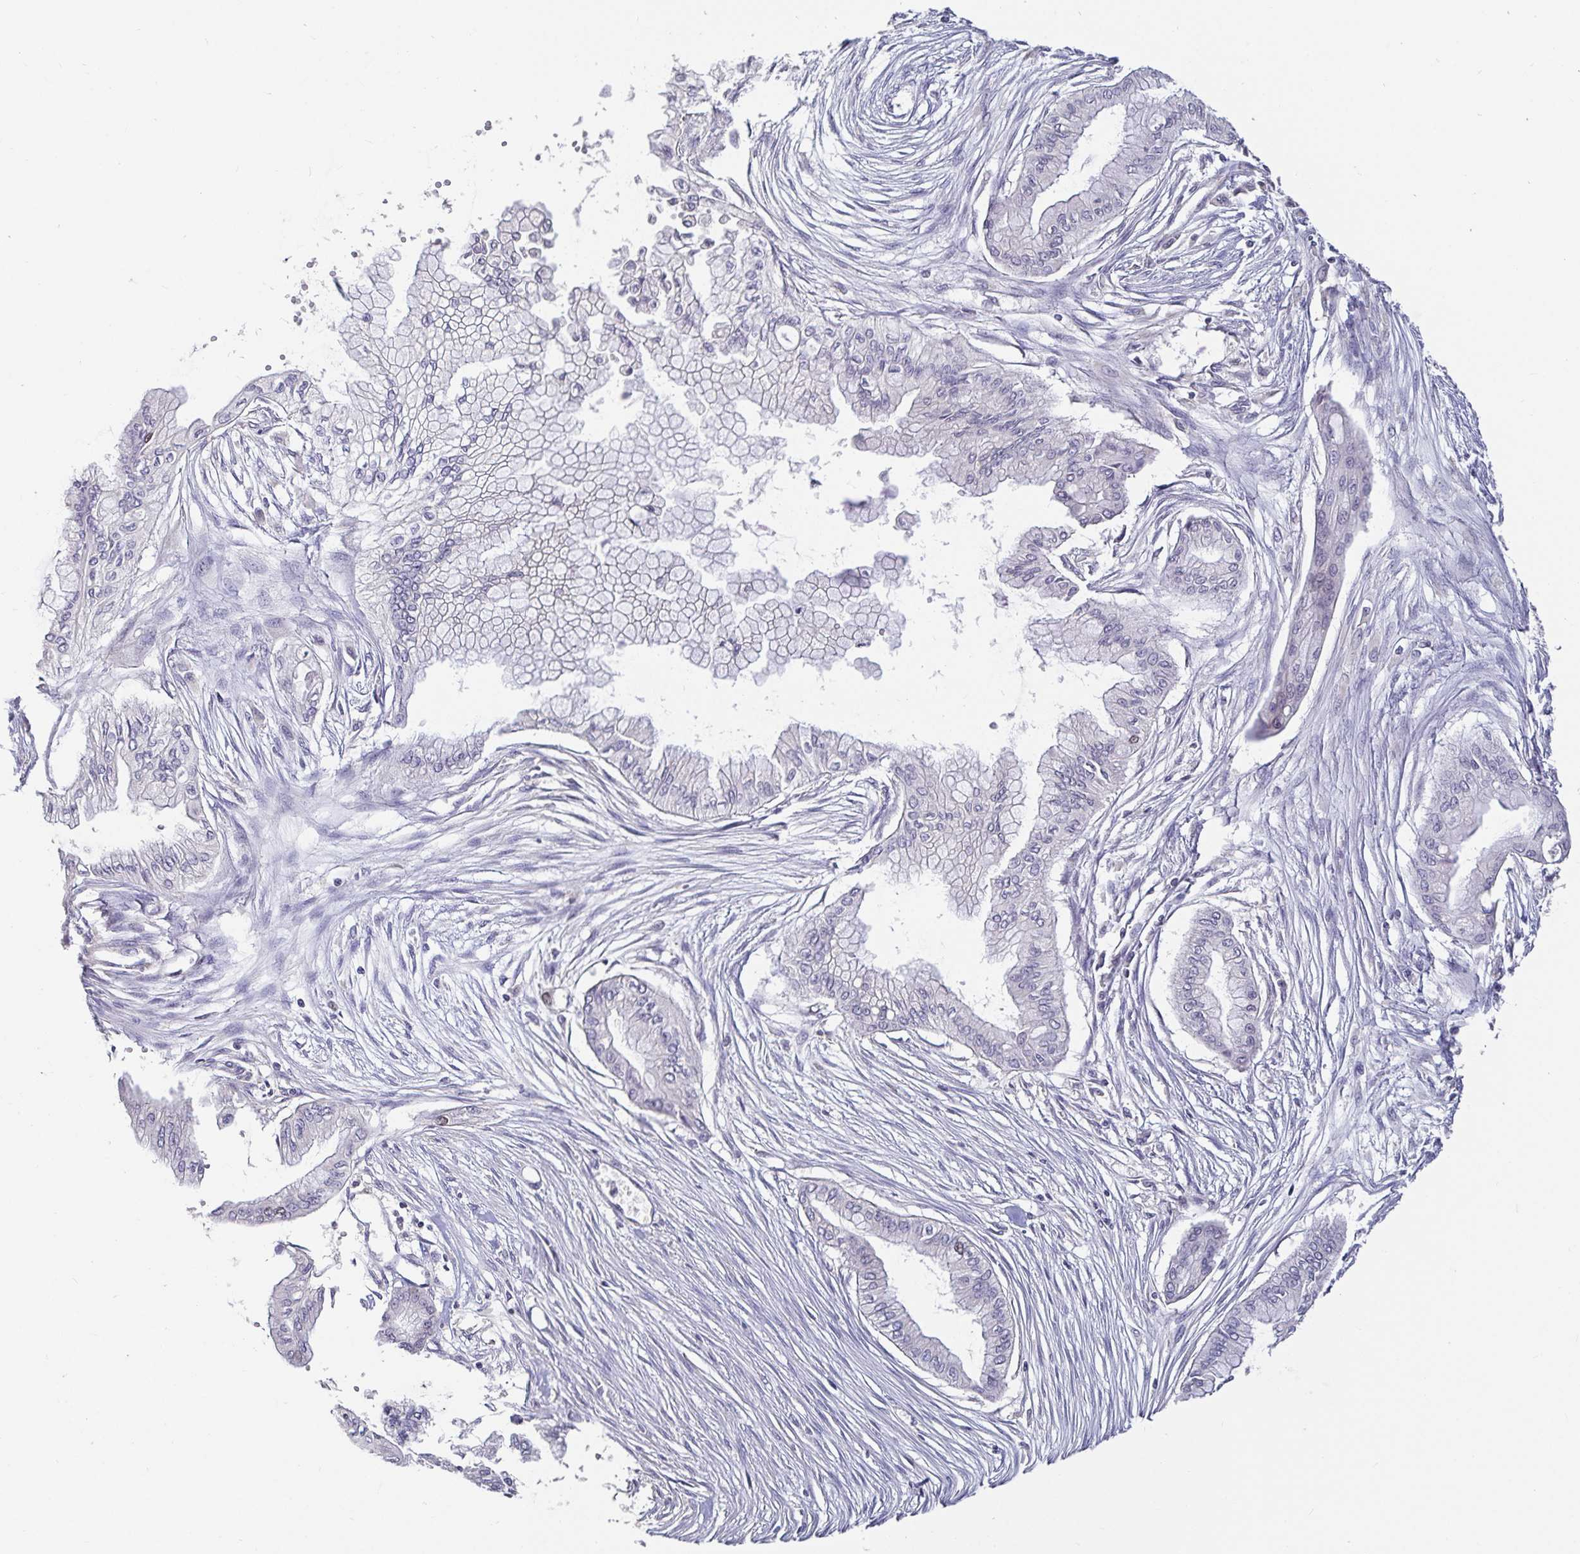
{"staining": {"intensity": "negative", "quantity": "none", "location": "none"}, "tissue": "pancreatic cancer", "cell_type": "Tumor cells", "image_type": "cancer", "snomed": [{"axis": "morphology", "description": "Adenocarcinoma, NOS"}, {"axis": "topography", "description": "Pancreas"}], "caption": "Tumor cells show no significant expression in pancreatic cancer (adenocarcinoma).", "gene": "ANLN", "patient": {"sex": "female", "age": 68}}